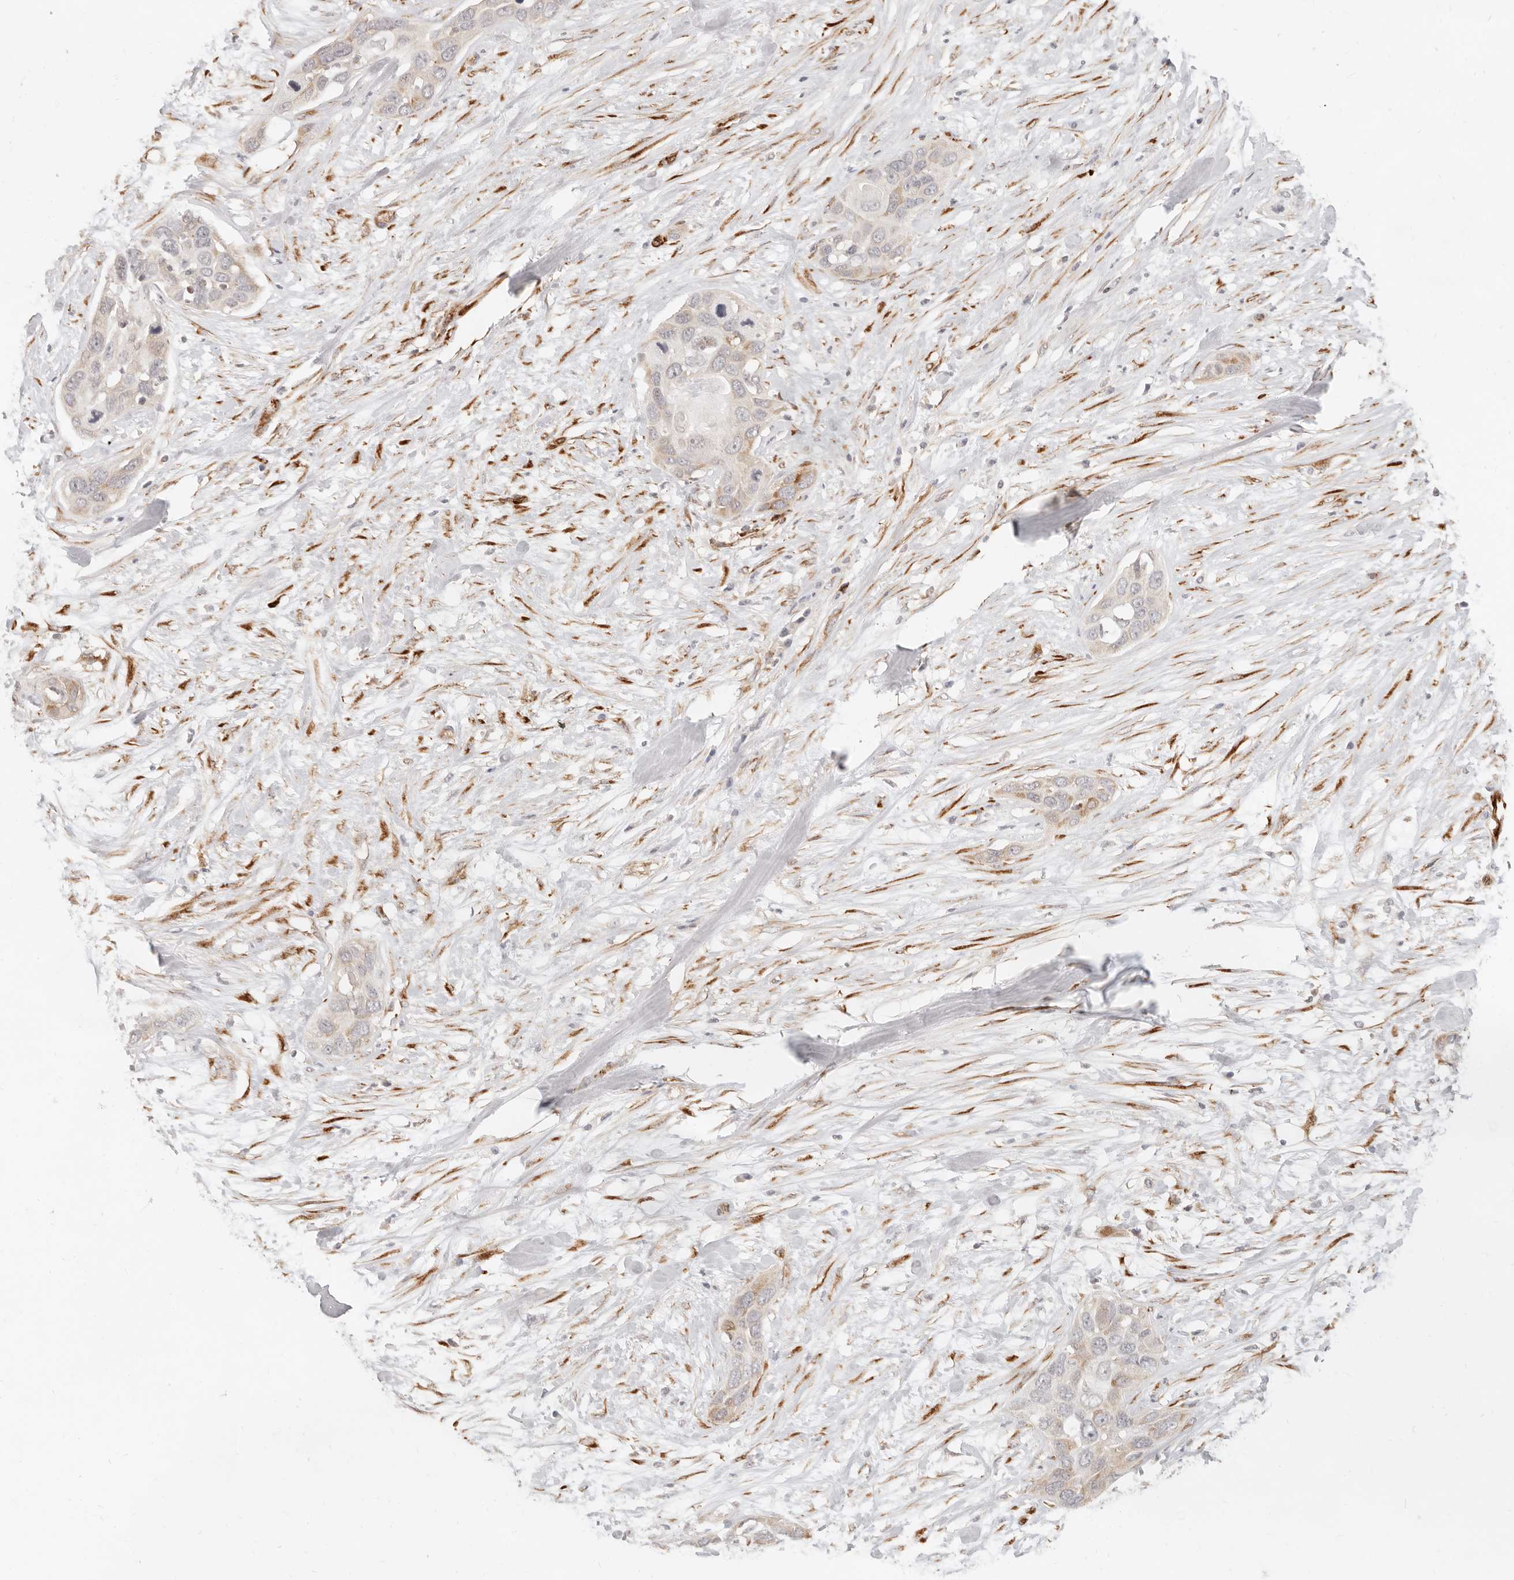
{"staining": {"intensity": "weak", "quantity": "<25%", "location": "cytoplasmic/membranous"}, "tissue": "pancreatic cancer", "cell_type": "Tumor cells", "image_type": "cancer", "snomed": [{"axis": "morphology", "description": "Adenocarcinoma, NOS"}, {"axis": "topography", "description": "Pancreas"}], "caption": "A high-resolution image shows IHC staining of pancreatic cancer, which reveals no significant positivity in tumor cells.", "gene": "SASS6", "patient": {"sex": "female", "age": 60}}